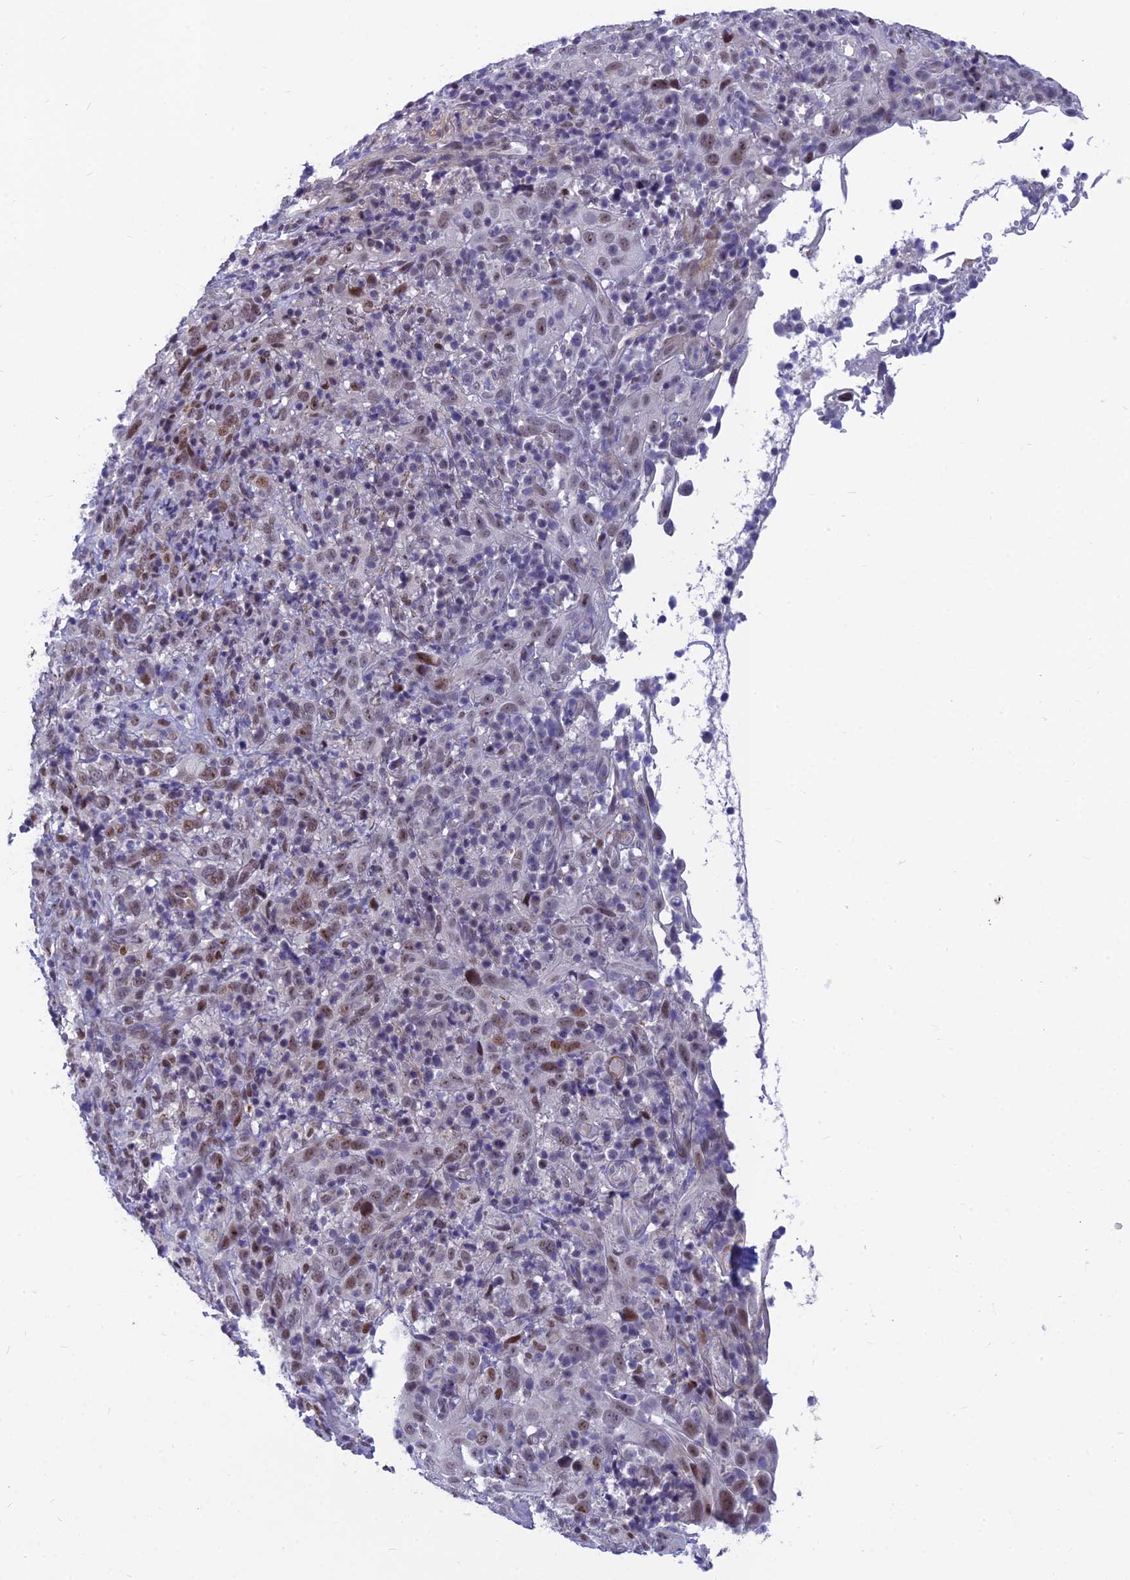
{"staining": {"intensity": "moderate", "quantity": ">75%", "location": "nuclear"}, "tissue": "cervical cancer", "cell_type": "Tumor cells", "image_type": "cancer", "snomed": [{"axis": "morphology", "description": "Squamous cell carcinoma, NOS"}, {"axis": "topography", "description": "Cervix"}], "caption": "Human cervical cancer (squamous cell carcinoma) stained with a protein marker shows moderate staining in tumor cells.", "gene": "CLK4", "patient": {"sex": "female", "age": 46}}